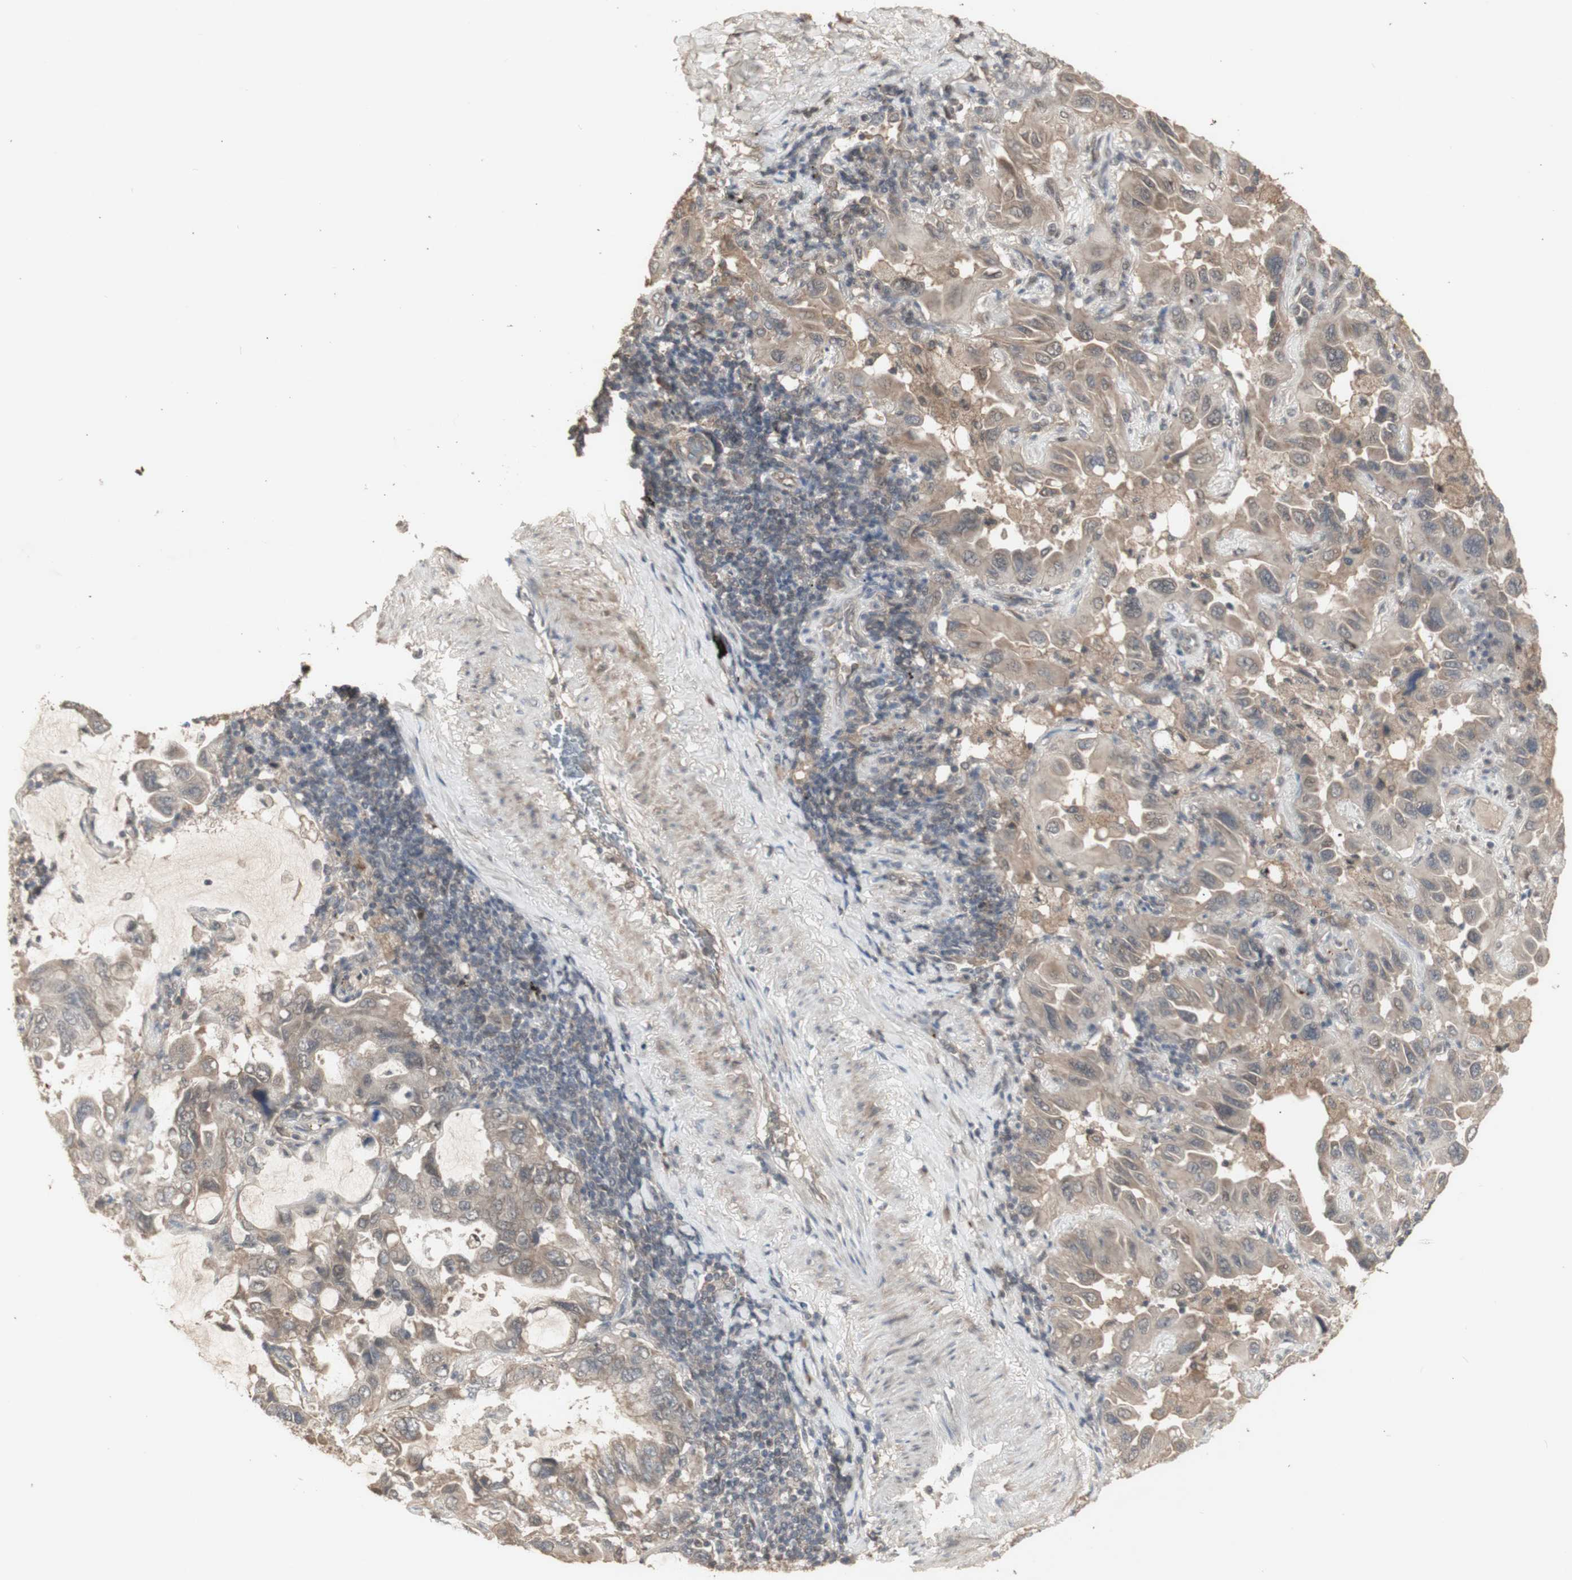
{"staining": {"intensity": "moderate", "quantity": "25%-75%", "location": "cytoplasmic/membranous"}, "tissue": "lung cancer", "cell_type": "Tumor cells", "image_type": "cancer", "snomed": [{"axis": "morphology", "description": "Adenocarcinoma, NOS"}, {"axis": "topography", "description": "Lung"}], "caption": "Immunohistochemical staining of lung cancer (adenocarcinoma) displays medium levels of moderate cytoplasmic/membranous positivity in approximately 25%-75% of tumor cells.", "gene": "ALOX12", "patient": {"sex": "male", "age": 64}}